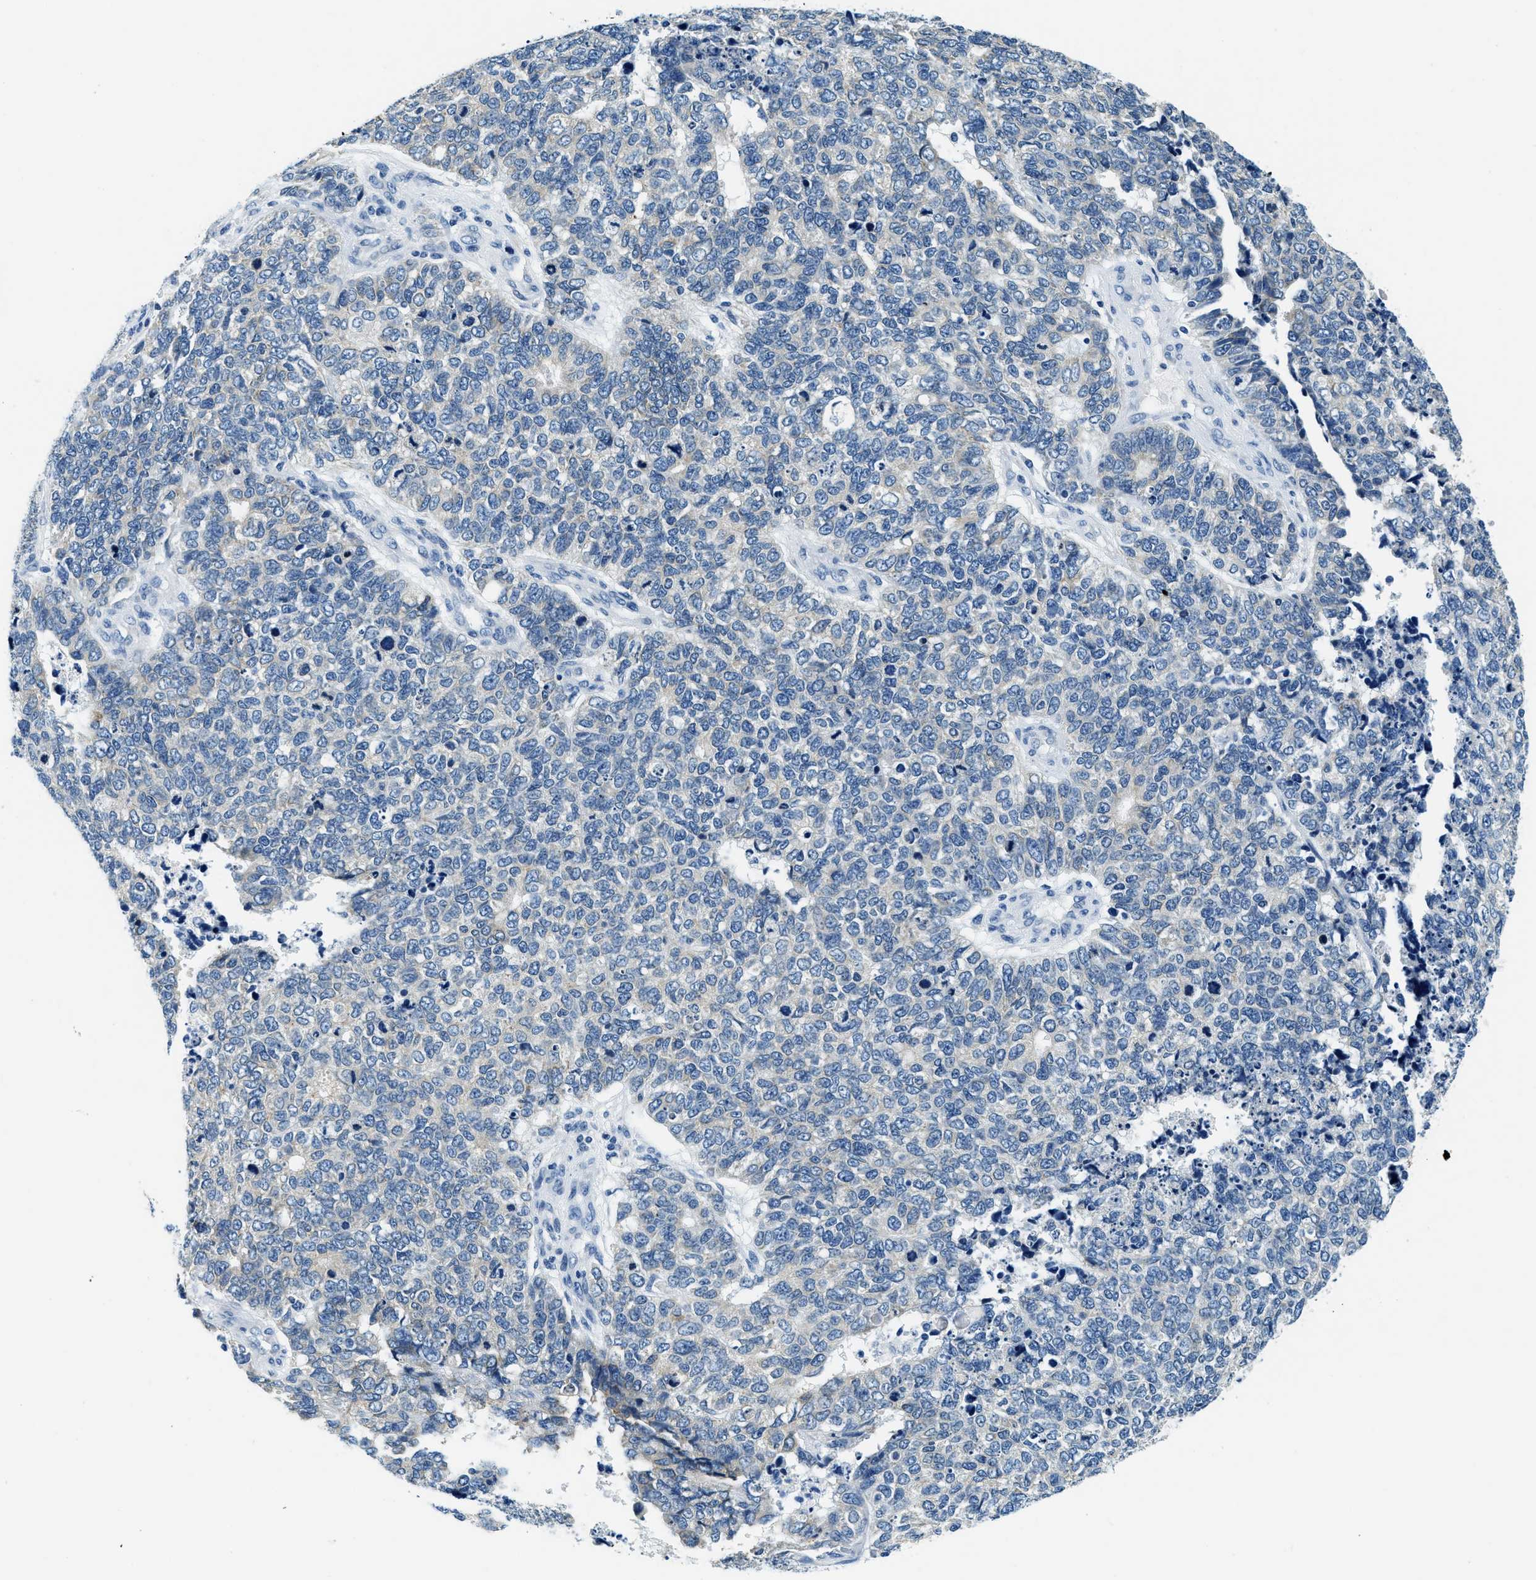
{"staining": {"intensity": "negative", "quantity": "none", "location": "none"}, "tissue": "cervical cancer", "cell_type": "Tumor cells", "image_type": "cancer", "snomed": [{"axis": "morphology", "description": "Squamous cell carcinoma, NOS"}, {"axis": "topography", "description": "Cervix"}], "caption": "A high-resolution image shows IHC staining of cervical cancer, which exhibits no significant positivity in tumor cells.", "gene": "UBAC2", "patient": {"sex": "female", "age": 63}}